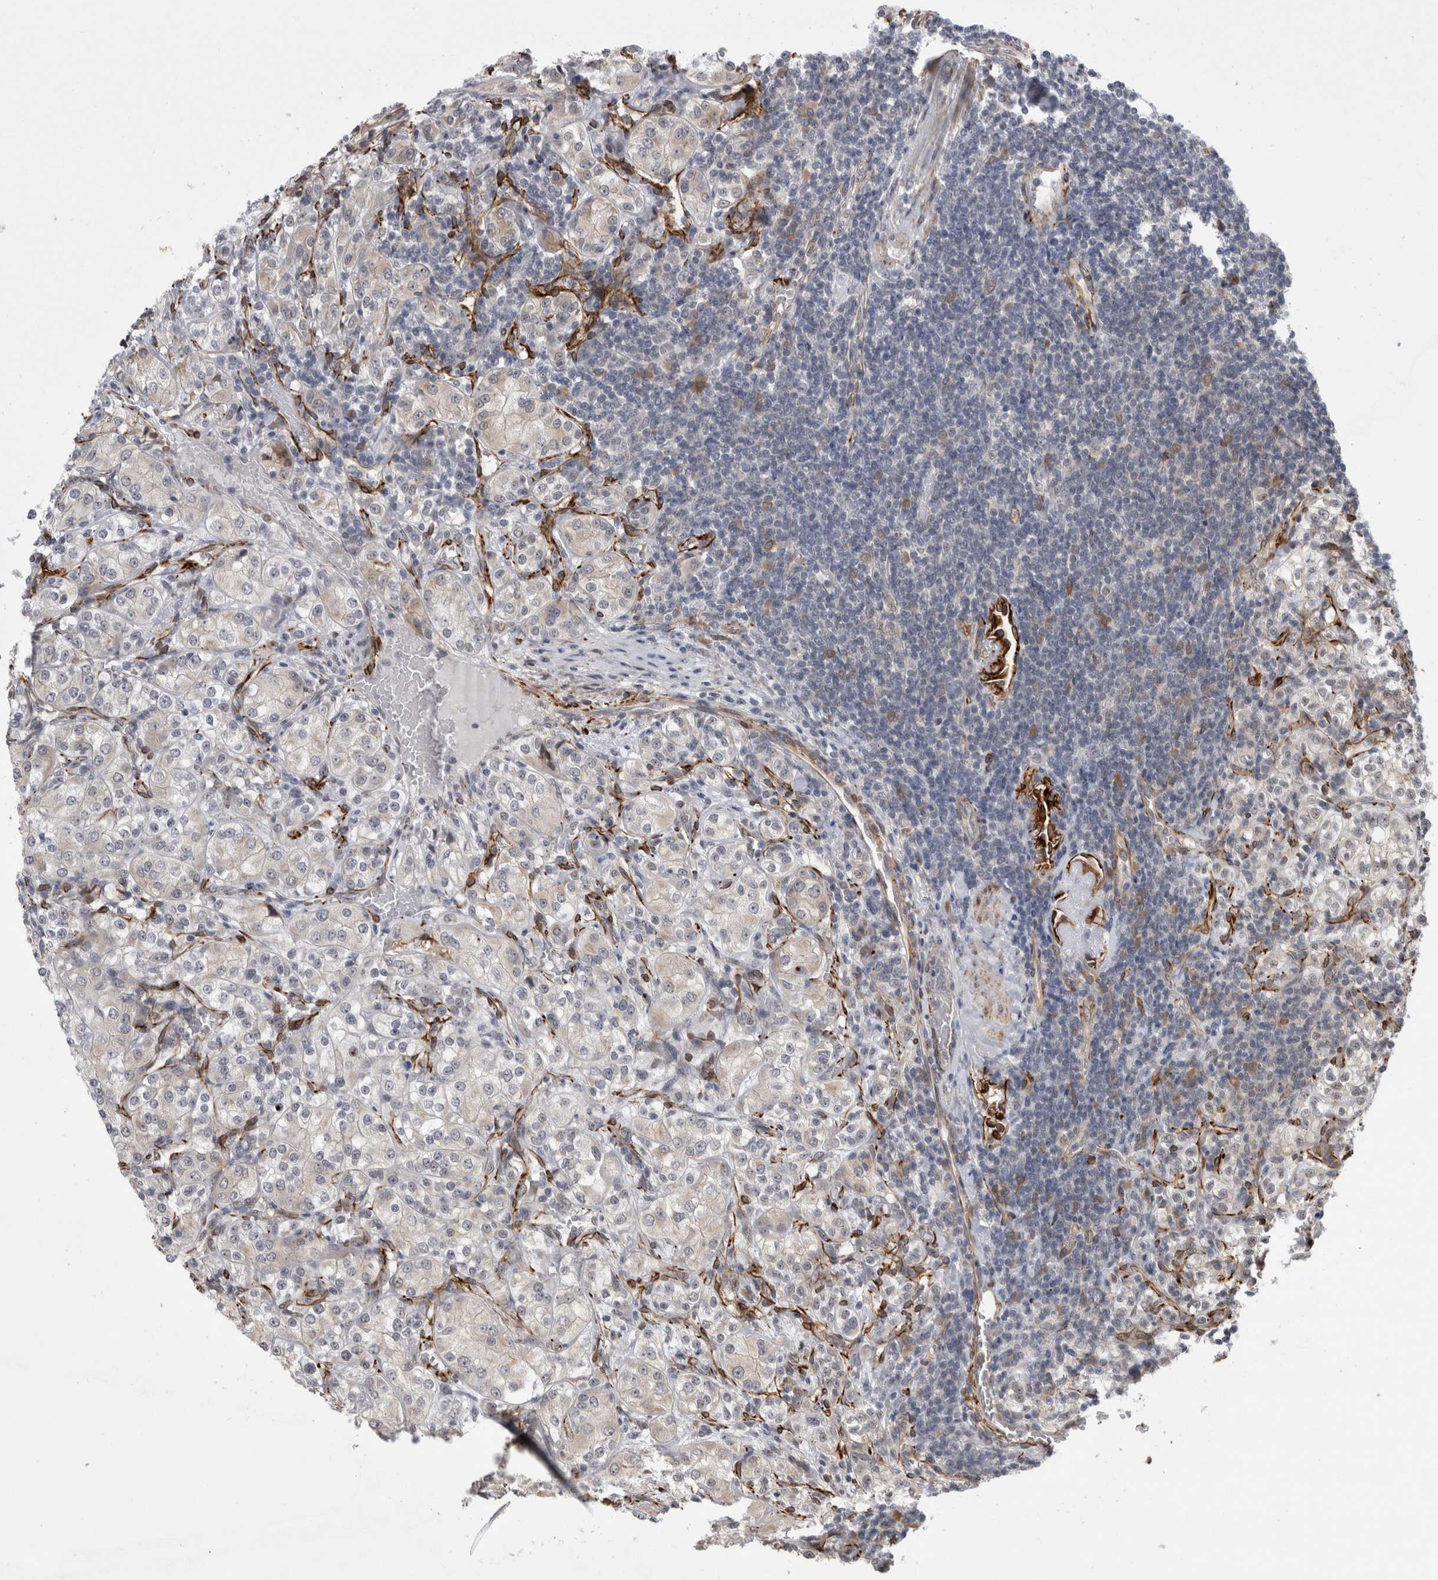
{"staining": {"intensity": "negative", "quantity": "none", "location": "none"}, "tissue": "renal cancer", "cell_type": "Tumor cells", "image_type": "cancer", "snomed": [{"axis": "morphology", "description": "Adenocarcinoma, NOS"}, {"axis": "topography", "description": "Kidney"}], "caption": "Histopathology image shows no protein staining in tumor cells of renal cancer (adenocarcinoma) tissue. (Brightfield microscopy of DAB immunohistochemistry at high magnification).", "gene": "FAM83H", "patient": {"sex": "male", "age": 77}}